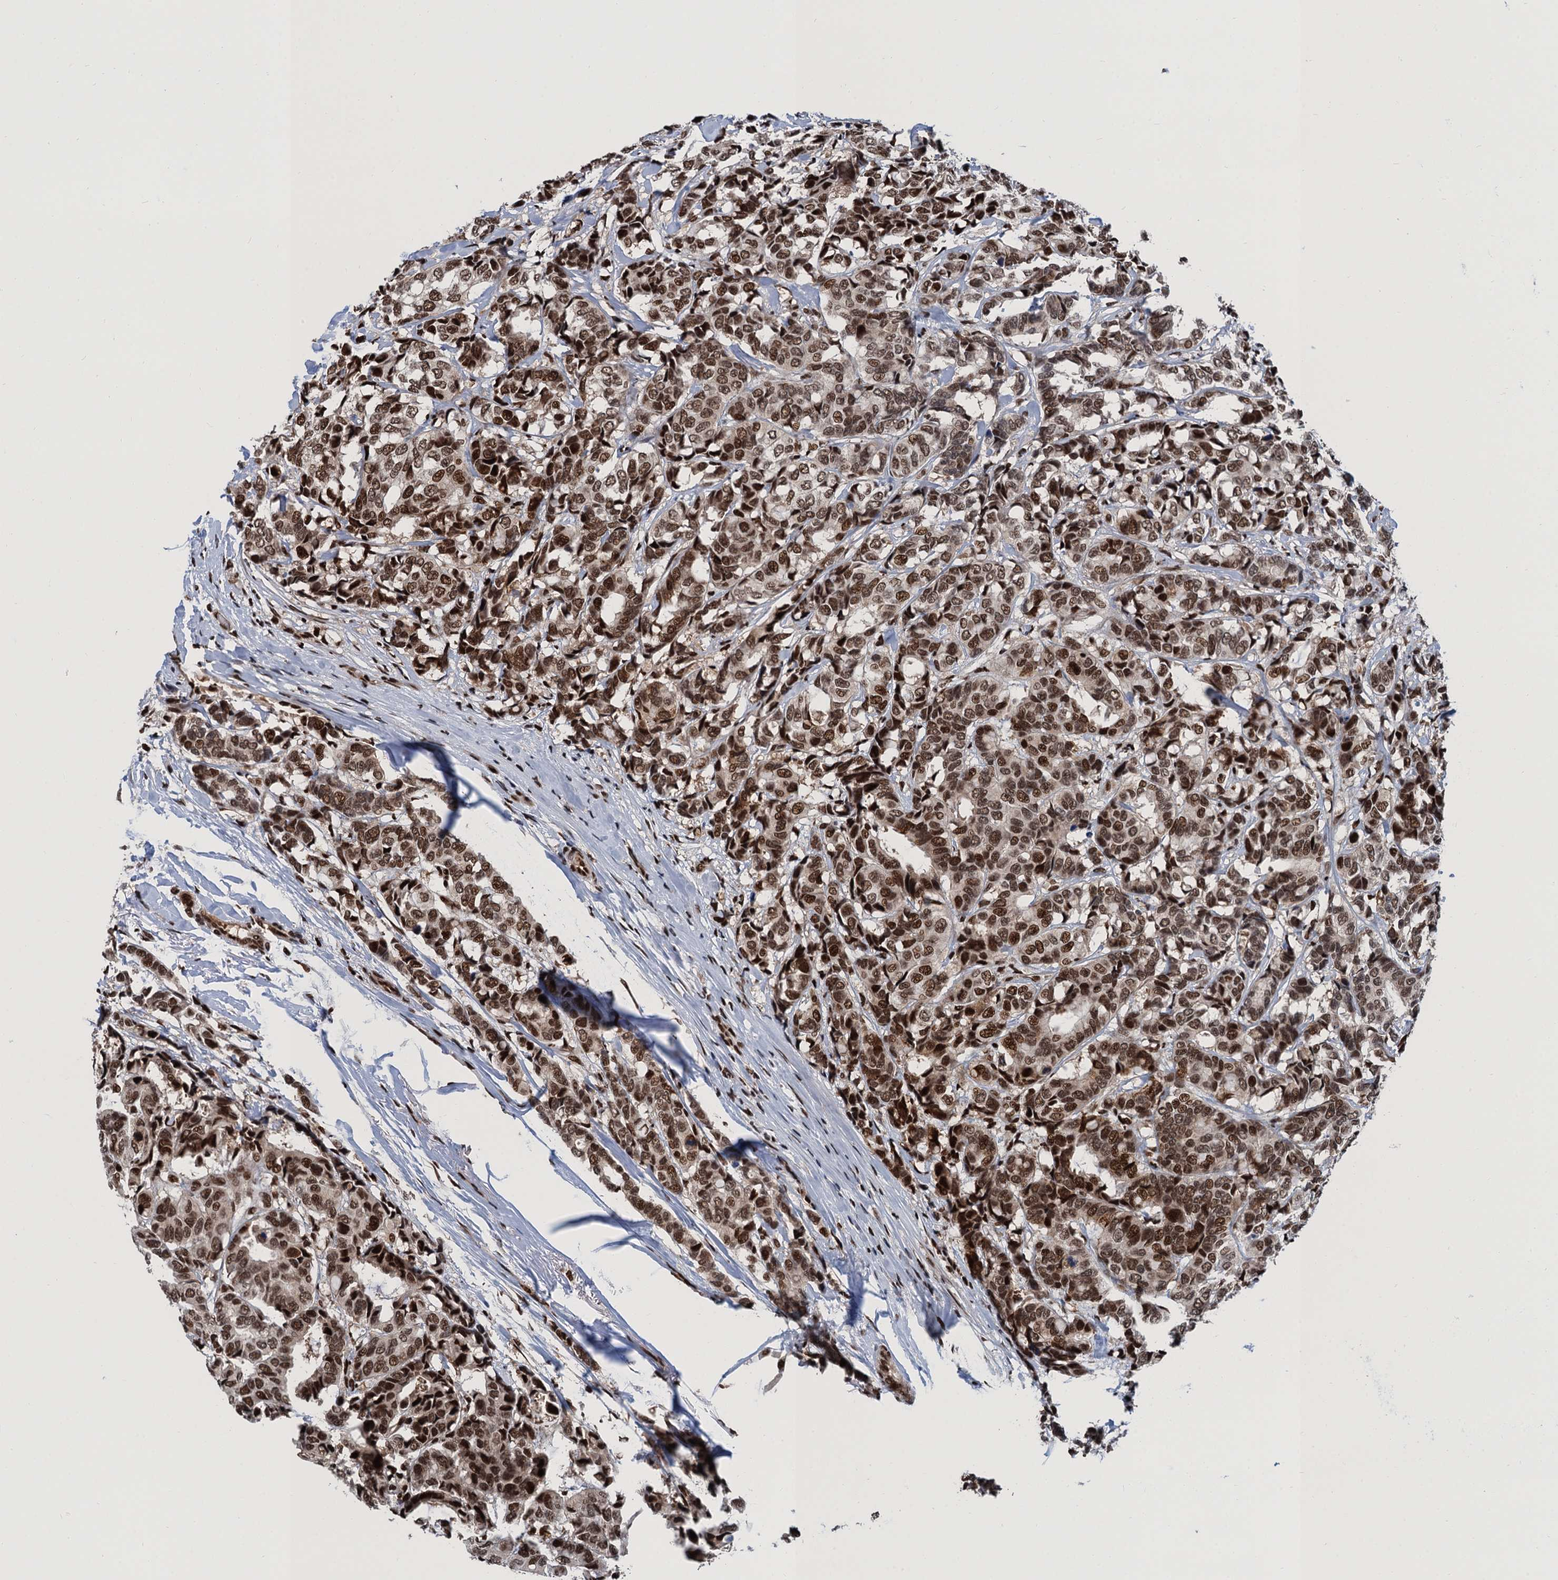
{"staining": {"intensity": "moderate", "quantity": ">75%", "location": "nuclear"}, "tissue": "breast cancer", "cell_type": "Tumor cells", "image_type": "cancer", "snomed": [{"axis": "morphology", "description": "Duct carcinoma"}, {"axis": "topography", "description": "Breast"}], "caption": "Immunohistochemistry image of neoplastic tissue: human breast cancer stained using immunohistochemistry reveals medium levels of moderate protein expression localized specifically in the nuclear of tumor cells, appearing as a nuclear brown color.", "gene": "PPP4R1", "patient": {"sex": "female", "age": 87}}